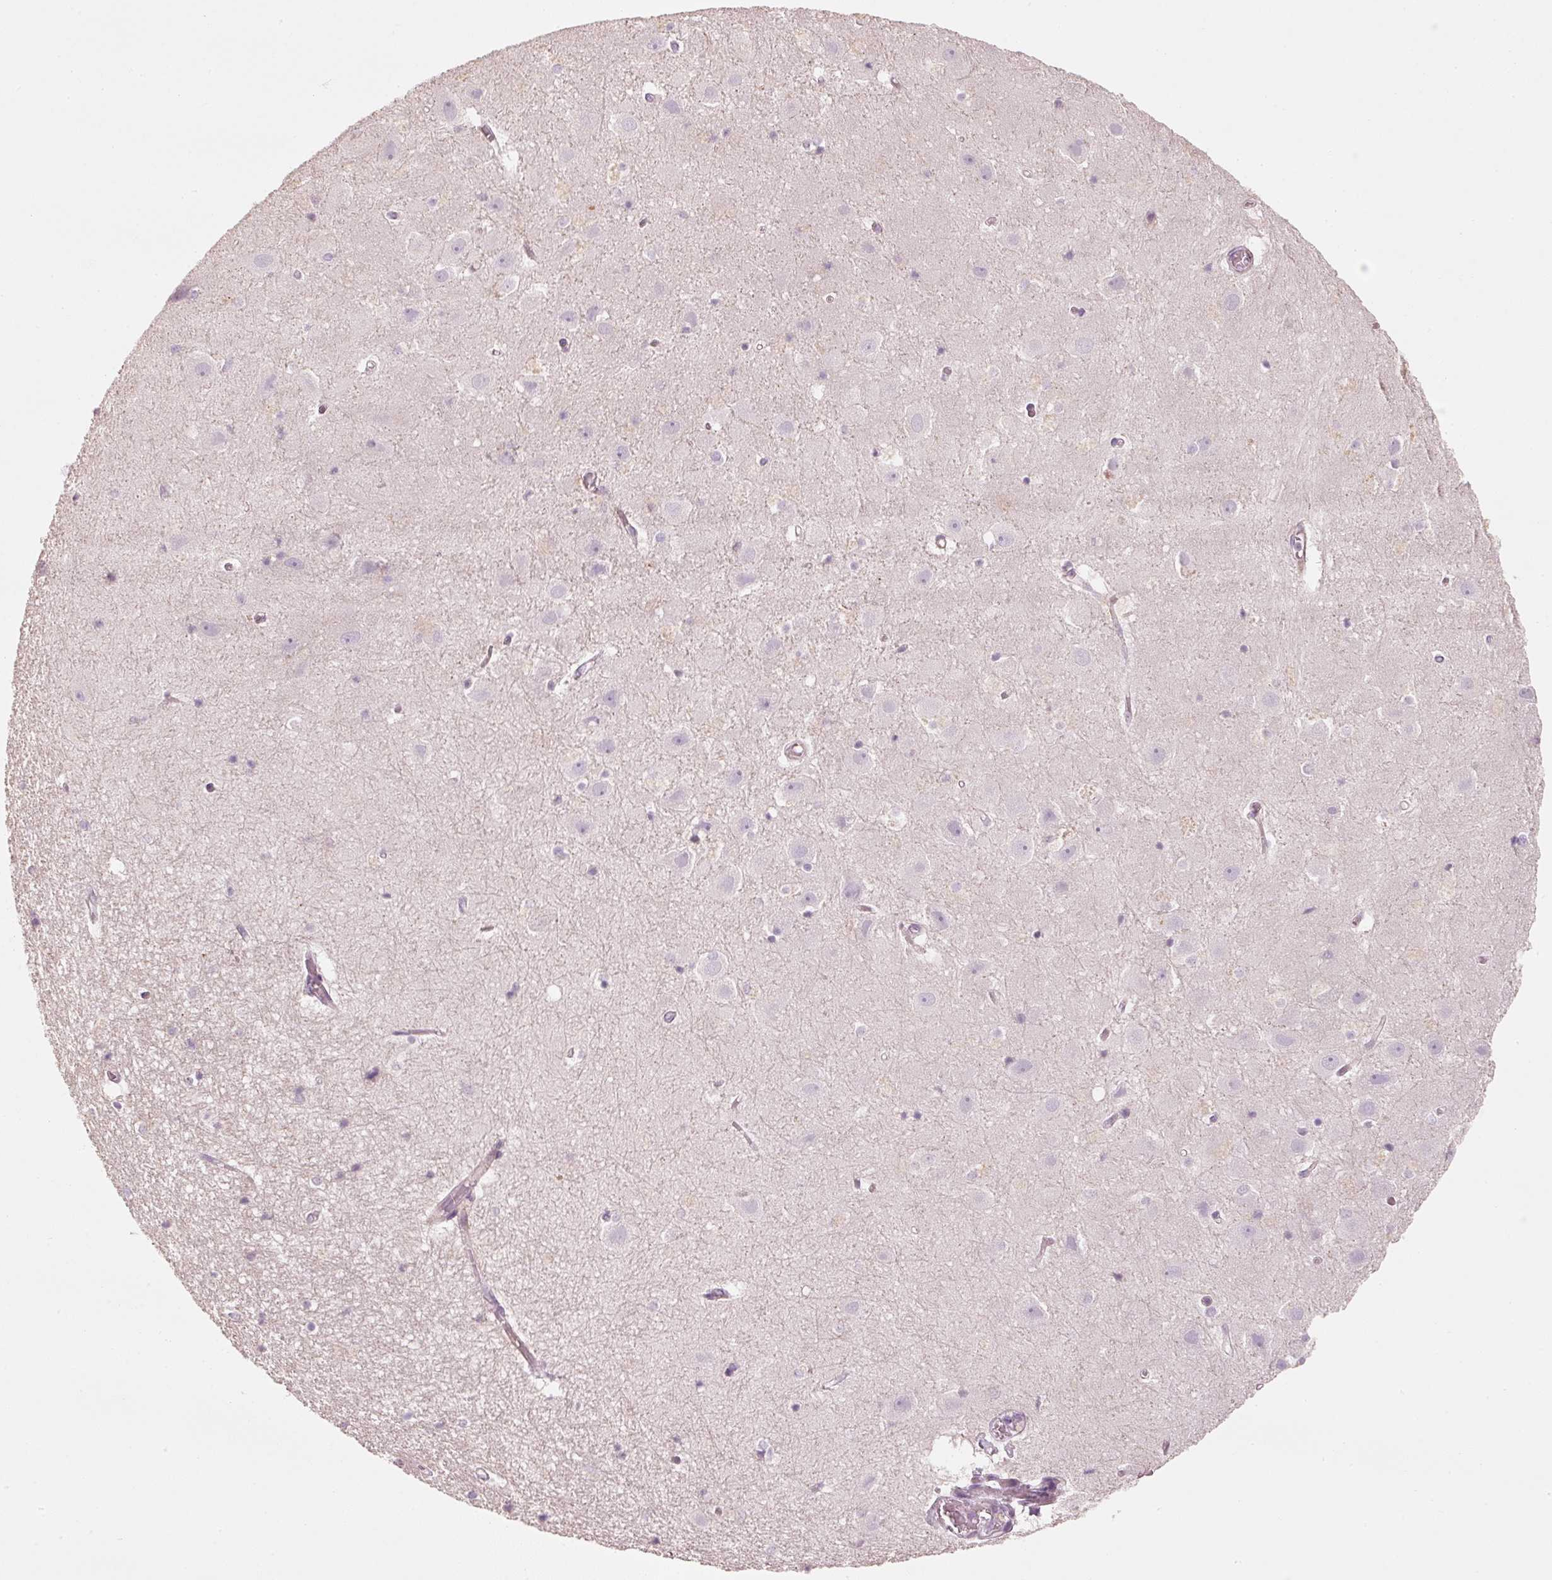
{"staining": {"intensity": "negative", "quantity": "none", "location": "none"}, "tissue": "hippocampus", "cell_type": "Glial cells", "image_type": "normal", "snomed": [{"axis": "morphology", "description": "Normal tissue, NOS"}, {"axis": "topography", "description": "Hippocampus"}], "caption": "DAB immunohistochemical staining of unremarkable human hippocampus reveals no significant staining in glial cells. Brightfield microscopy of immunohistochemistry stained with DAB (3,3'-diaminobenzidine) (brown) and hematoxylin (blue), captured at high magnification.", "gene": "TREX2", "patient": {"sex": "female", "age": 52}}